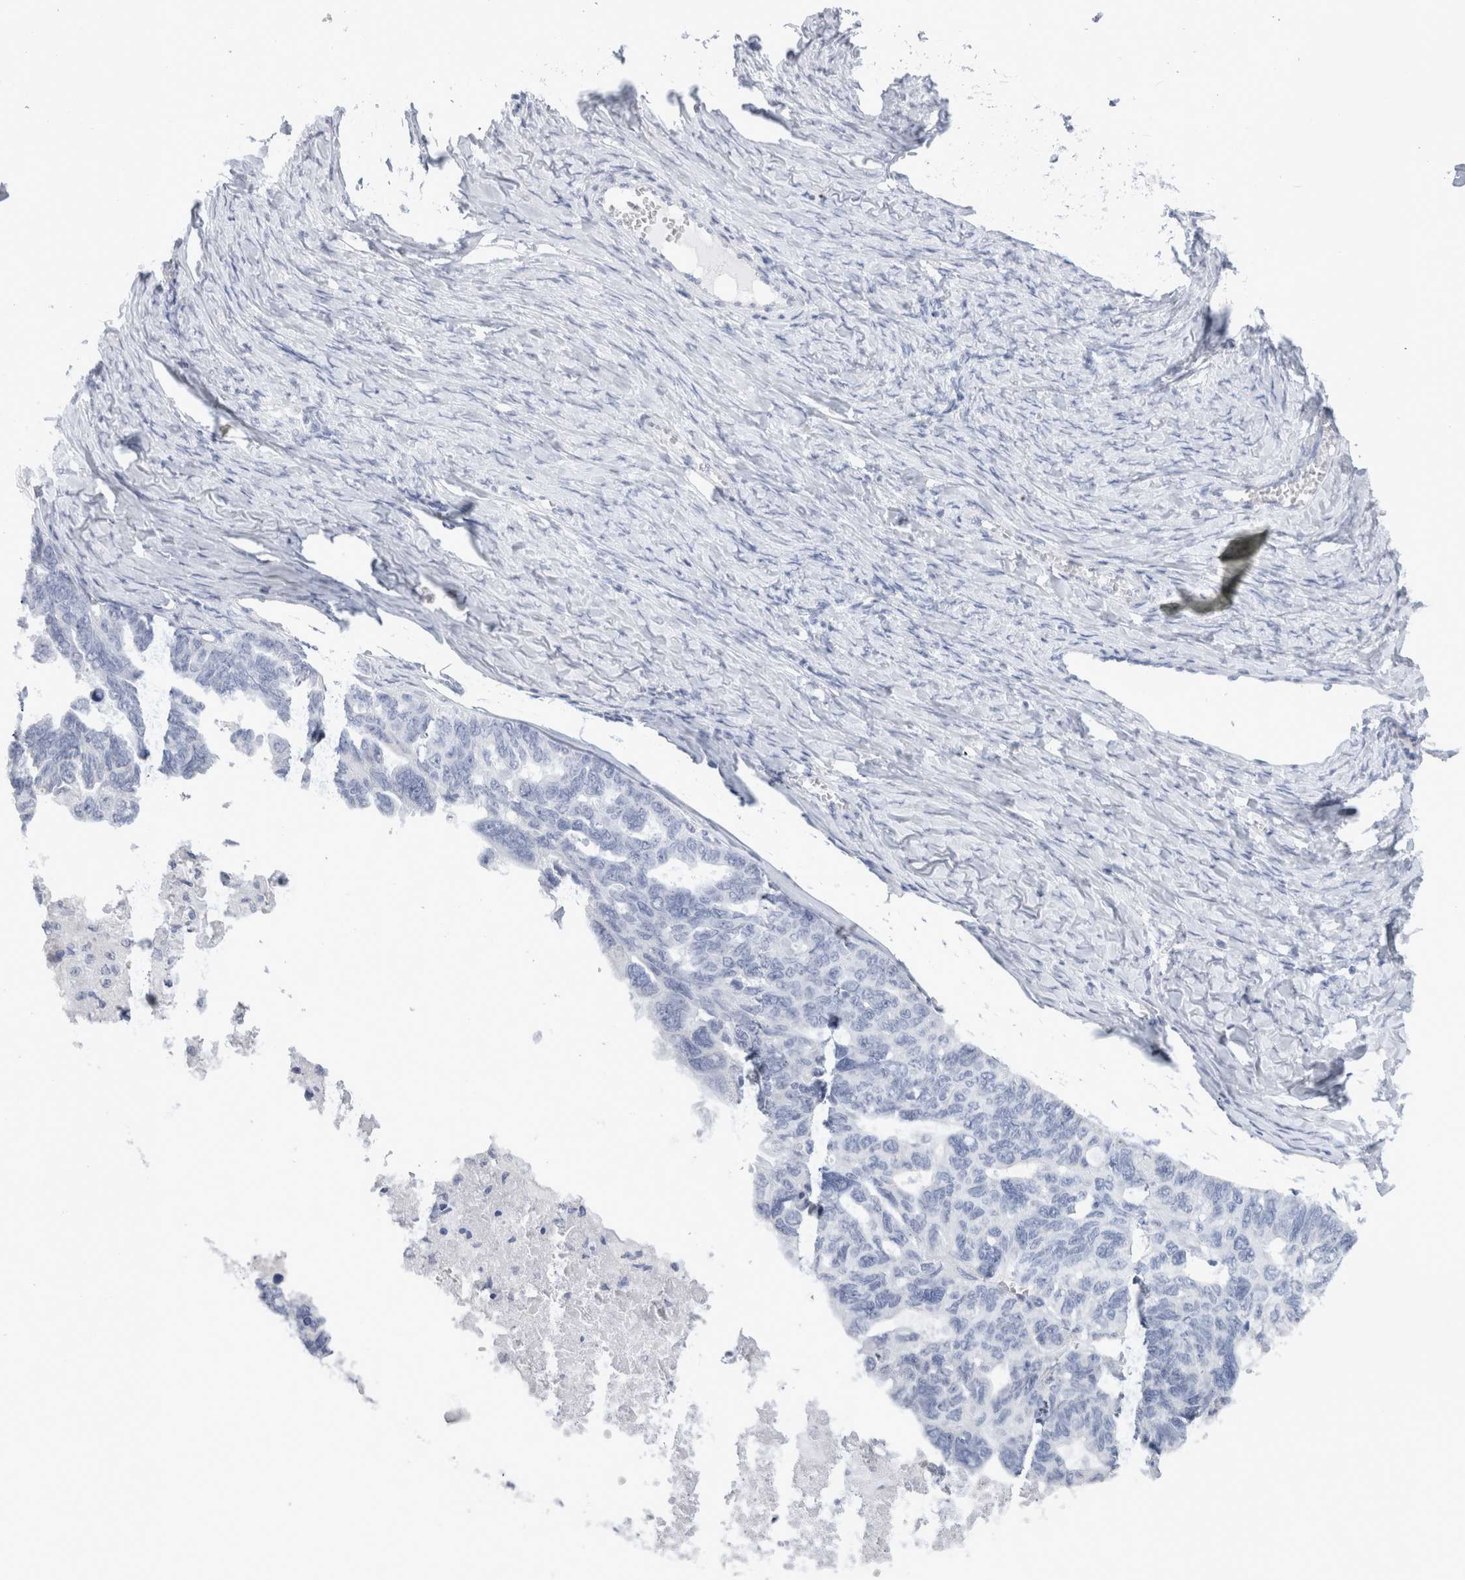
{"staining": {"intensity": "negative", "quantity": "none", "location": "none"}, "tissue": "ovarian cancer", "cell_type": "Tumor cells", "image_type": "cancer", "snomed": [{"axis": "morphology", "description": "Cystadenocarcinoma, serous, NOS"}, {"axis": "topography", "description": "Ovary"}], "caption": "This is an IHC image of serous cystadenocarcinoma (ovarian). There is no positivity in tumor cells.", "gene": "C9orf50", "patient": {"sex": "female", "age": 79}}